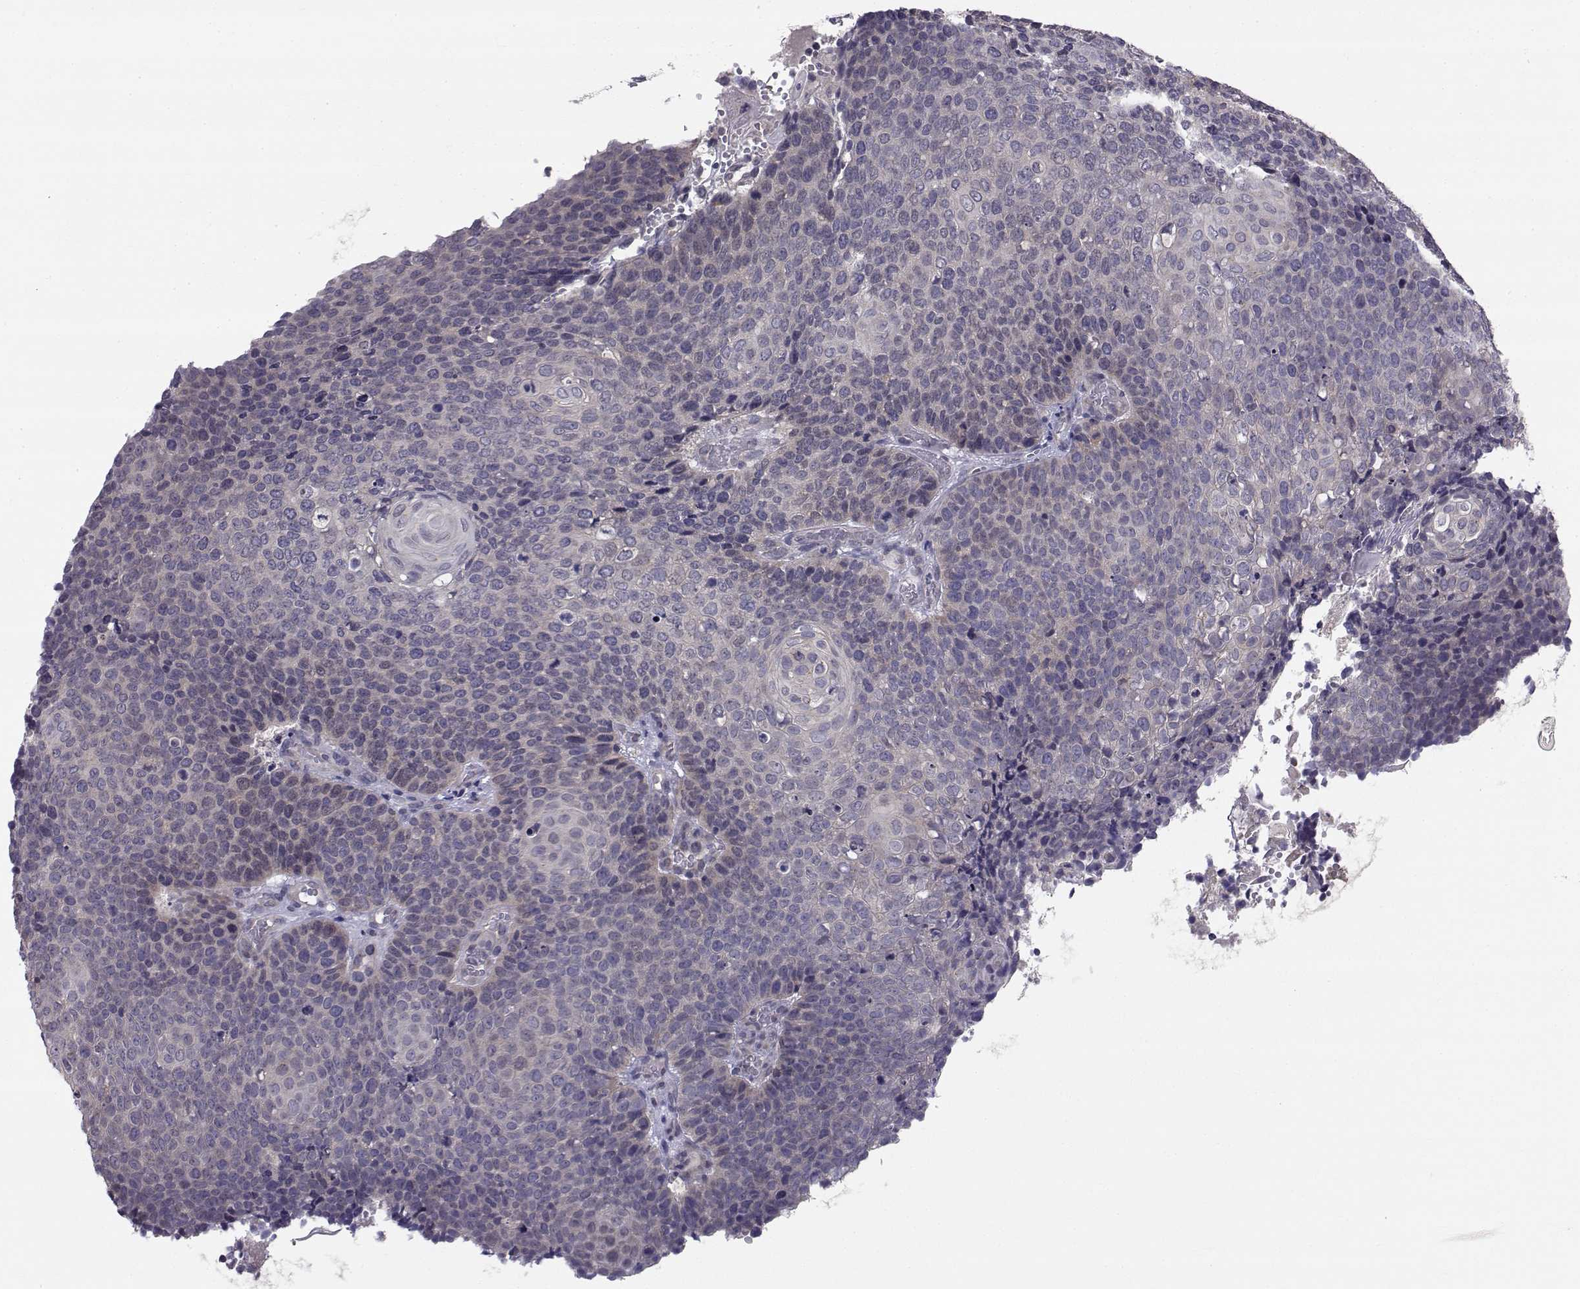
{"staining": {"intensity": "weak", "quantity": "<25%", "location": "cytoplasmic/membranous"}, "tissue": "cervical cancer", "cell_type": "Tumor cells", "image_type": "cancer", "snomed": [{"axis": "morphology", "description": "Squamous cell carcinoma, NOS"}, {"axis": "topography", "description": "Cervix"}], "caption": "An immunohistochemistry histopathology image of cervical squamous cell carcinoma is shown. There is no staining in tumor cells of cervical squamous cell carcinoma.", "gene": "PEX5L", "patient": {"sex": "female", "age": 39}}